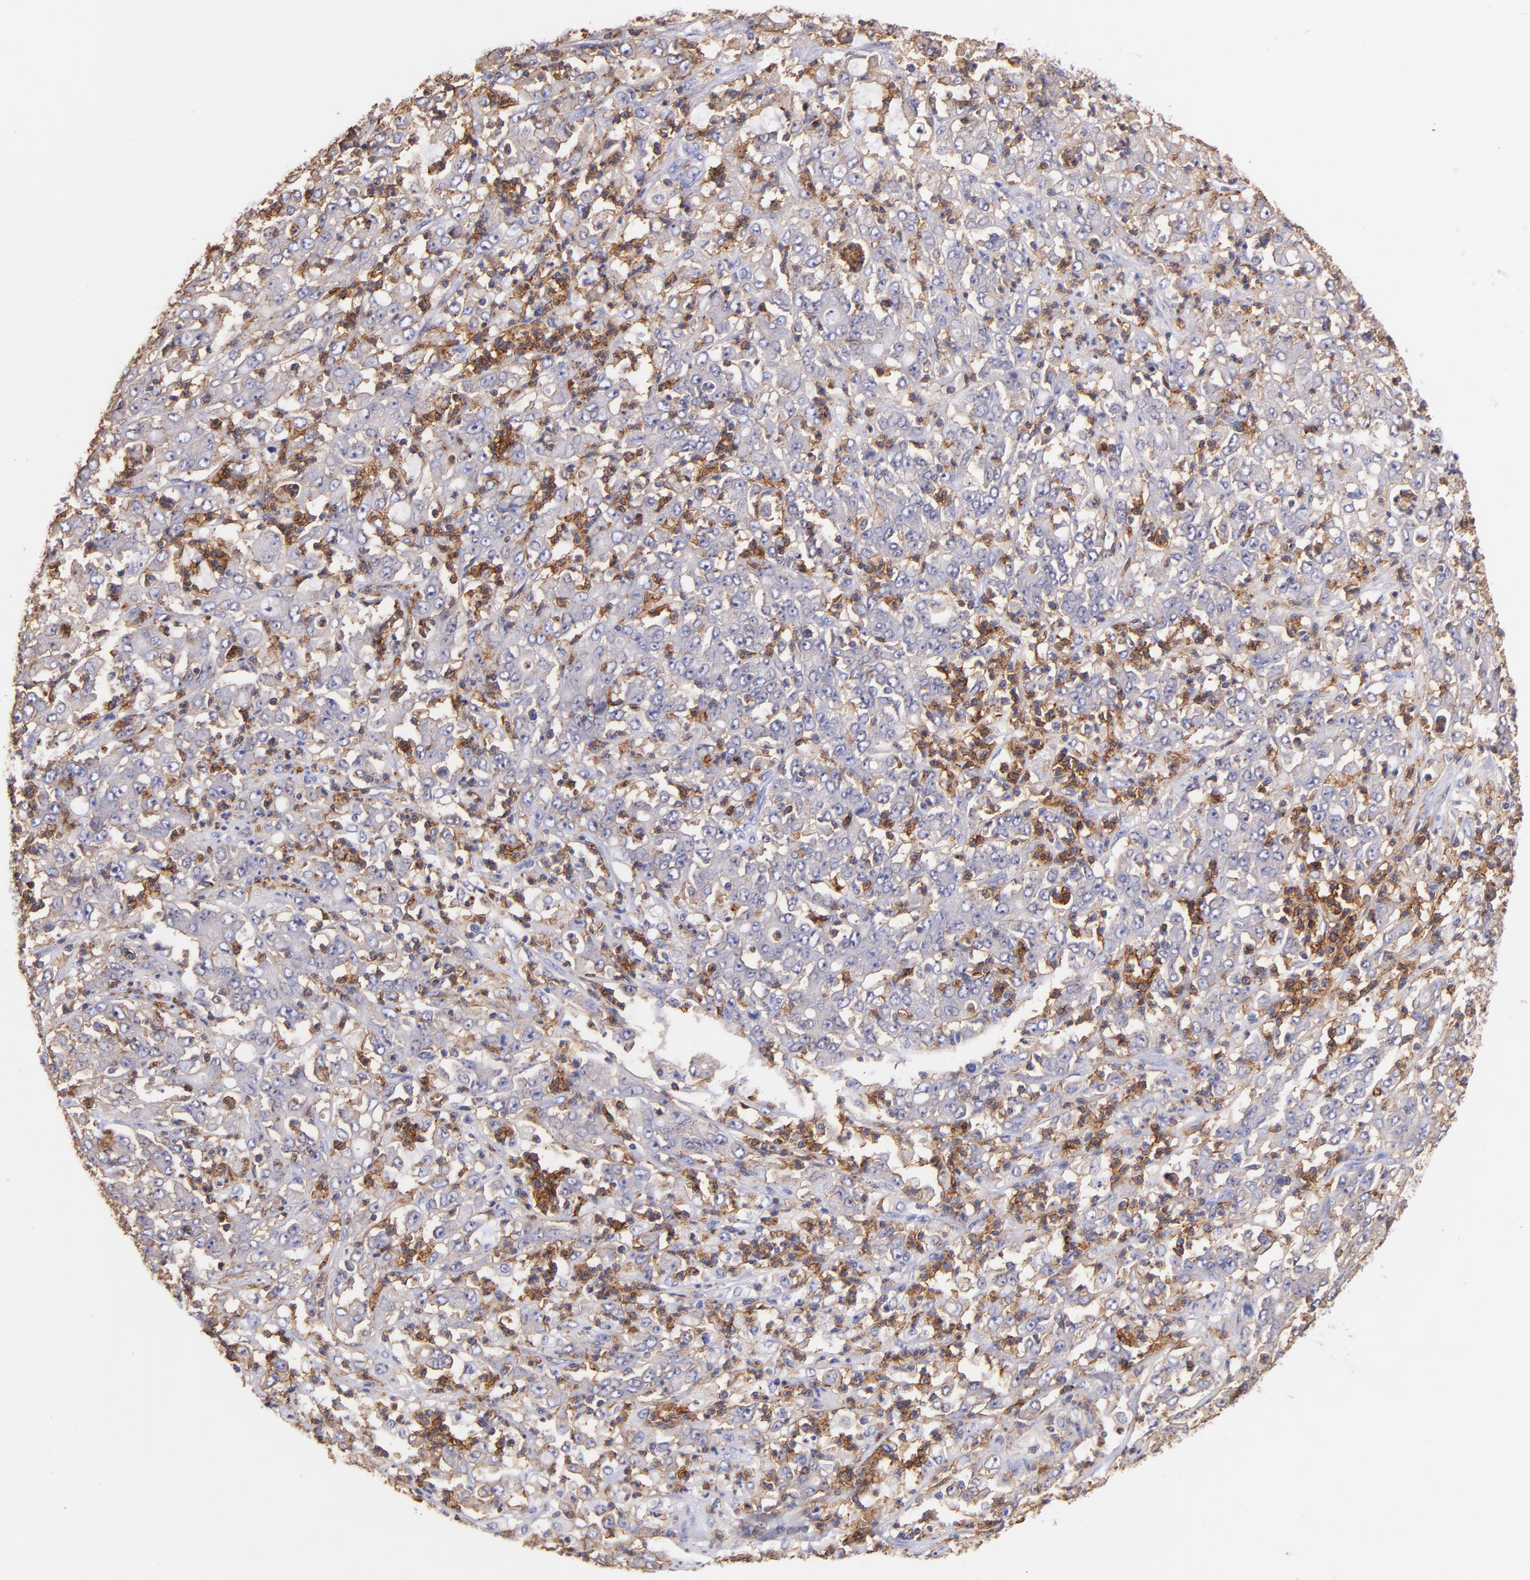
{"staining": {"intensity": "weak", "quantity": "25%-75%", "location": "cytoplasmic/membranous"}, "tissue": "stomach cancer", "cell_type": "Tumor cells", "image_type": "cancer", "snomed": [{"axis": "morphology", "description": "Adenocarcinoma, NOS"}, {"axis": "topography", "description": "Stomach, lower"}], "caption": "An immunohistochemistry photomicrograph of neoplastic tissue is shown. Protein staining in brown highlights weak cytoplasmic/membranous positivity in stomach cancer (adenocarcinoma) within tumor cells.", "gene": "SPN", "patient": {"sex": "female", "age": 71}}